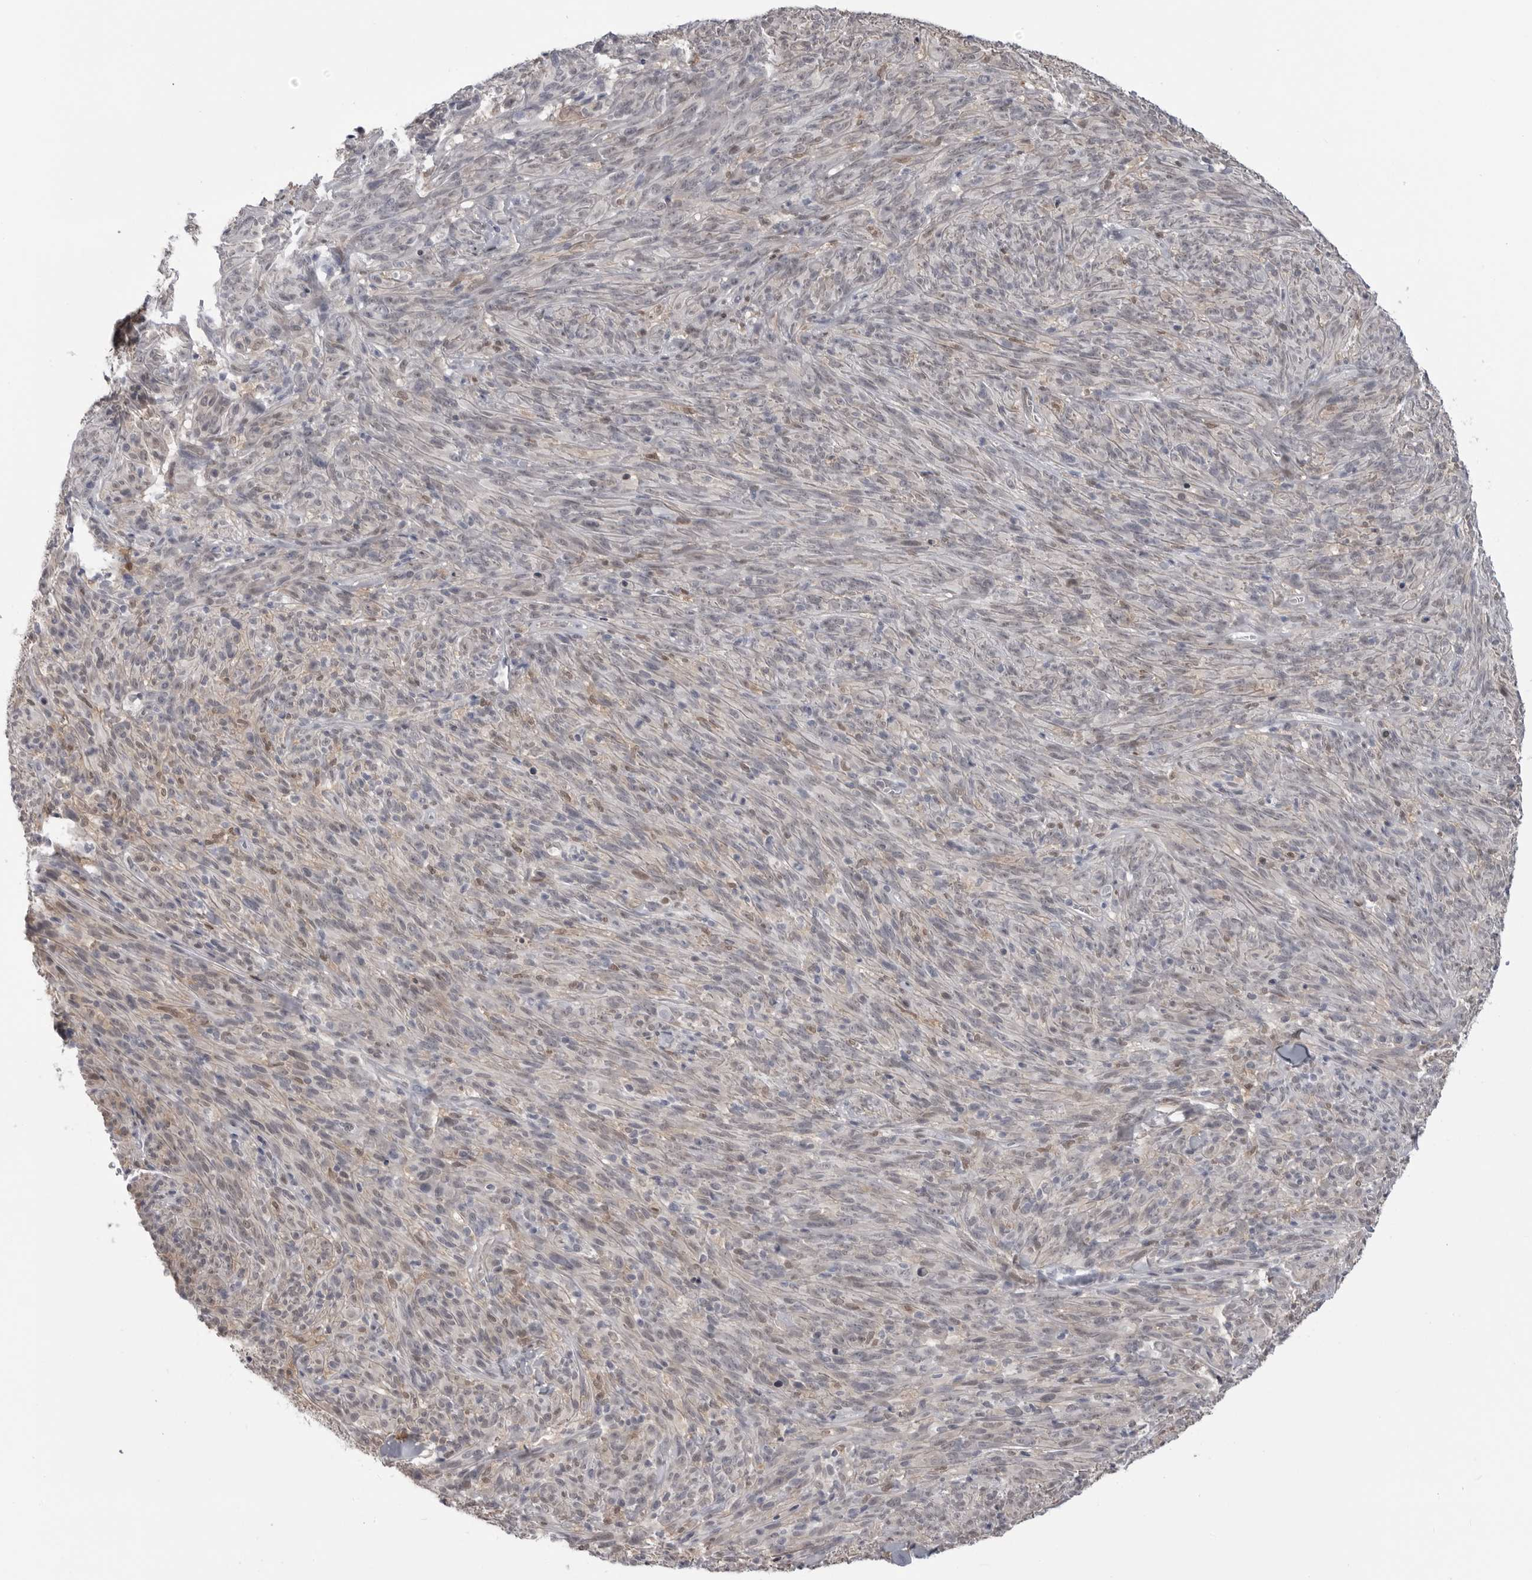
{"staining": {"intensity": "negative", "quantity": "none", "location": "none"}, "tissue": "melanoma", "cell_type": "Tumor cells", "image_type": "cancer", "snomed": [{"axis": "morphology", "description": "Malignant melanoma, NOS"}, {"axis": "topography", "description": "Skin of head"}], "caption": "Immunohistochemical staining of melanoma exhibits no significant staining in tumor cells.", "gene": "PNPO", "patient": {"sex": "male", "age": 96}}